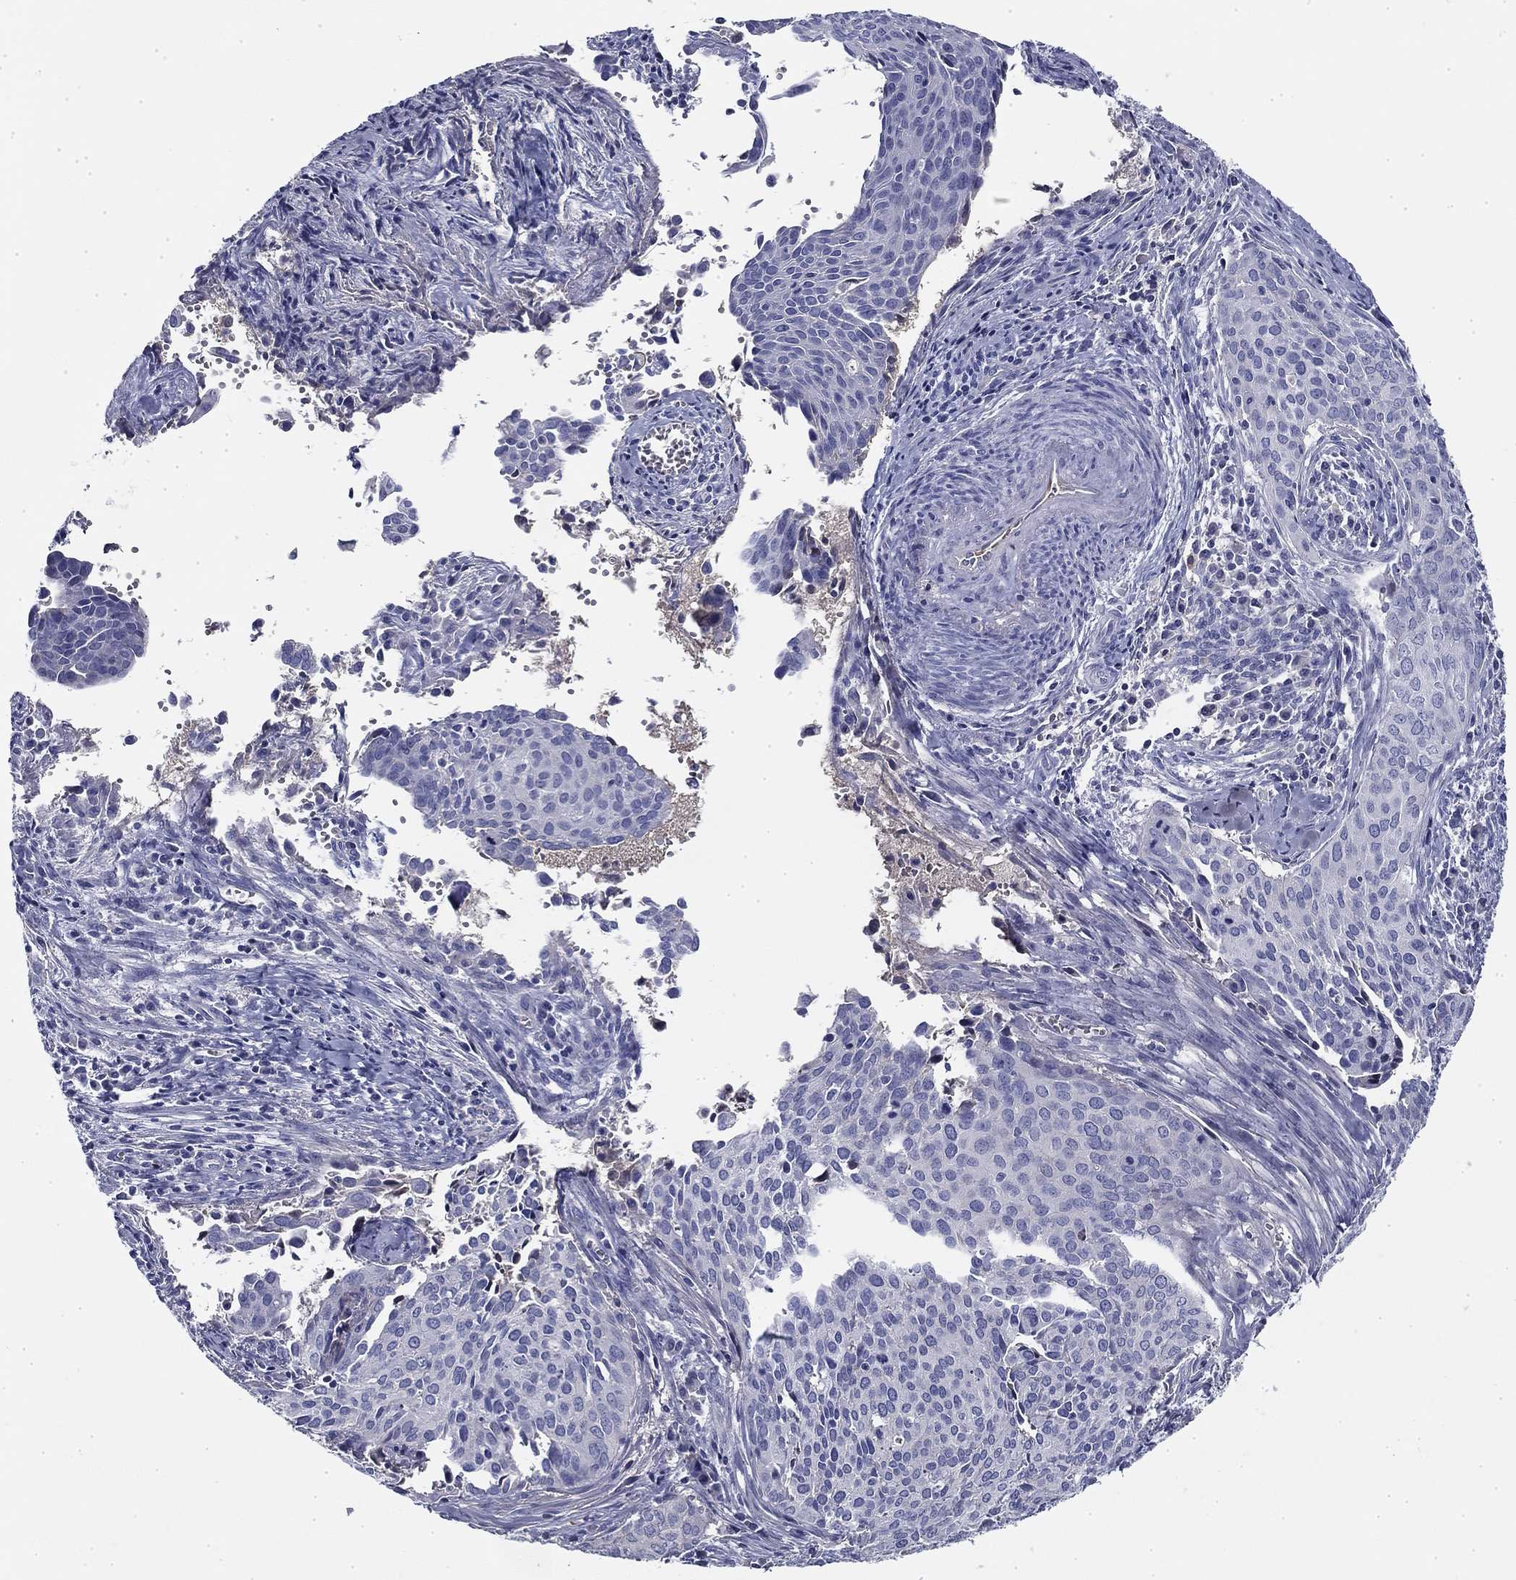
{"staining": {"intensity": "negative", "quantity": "none", "location": "none"}, "tissue": "cervical cancer", "cell_type": "Tumor cells", "image_type": "cancer", "snomed": [{"axis": "morphology", "description": "Squamous cell carcinoma, NOS"}, {"axis": "topography", "description": "Cervix"}], "caption": "There is no significant positivity in tumor cells of cervical squamous cell carcinoma.", "gene": "CPLX4", "patient": {"sex": "female", "age": 29}}